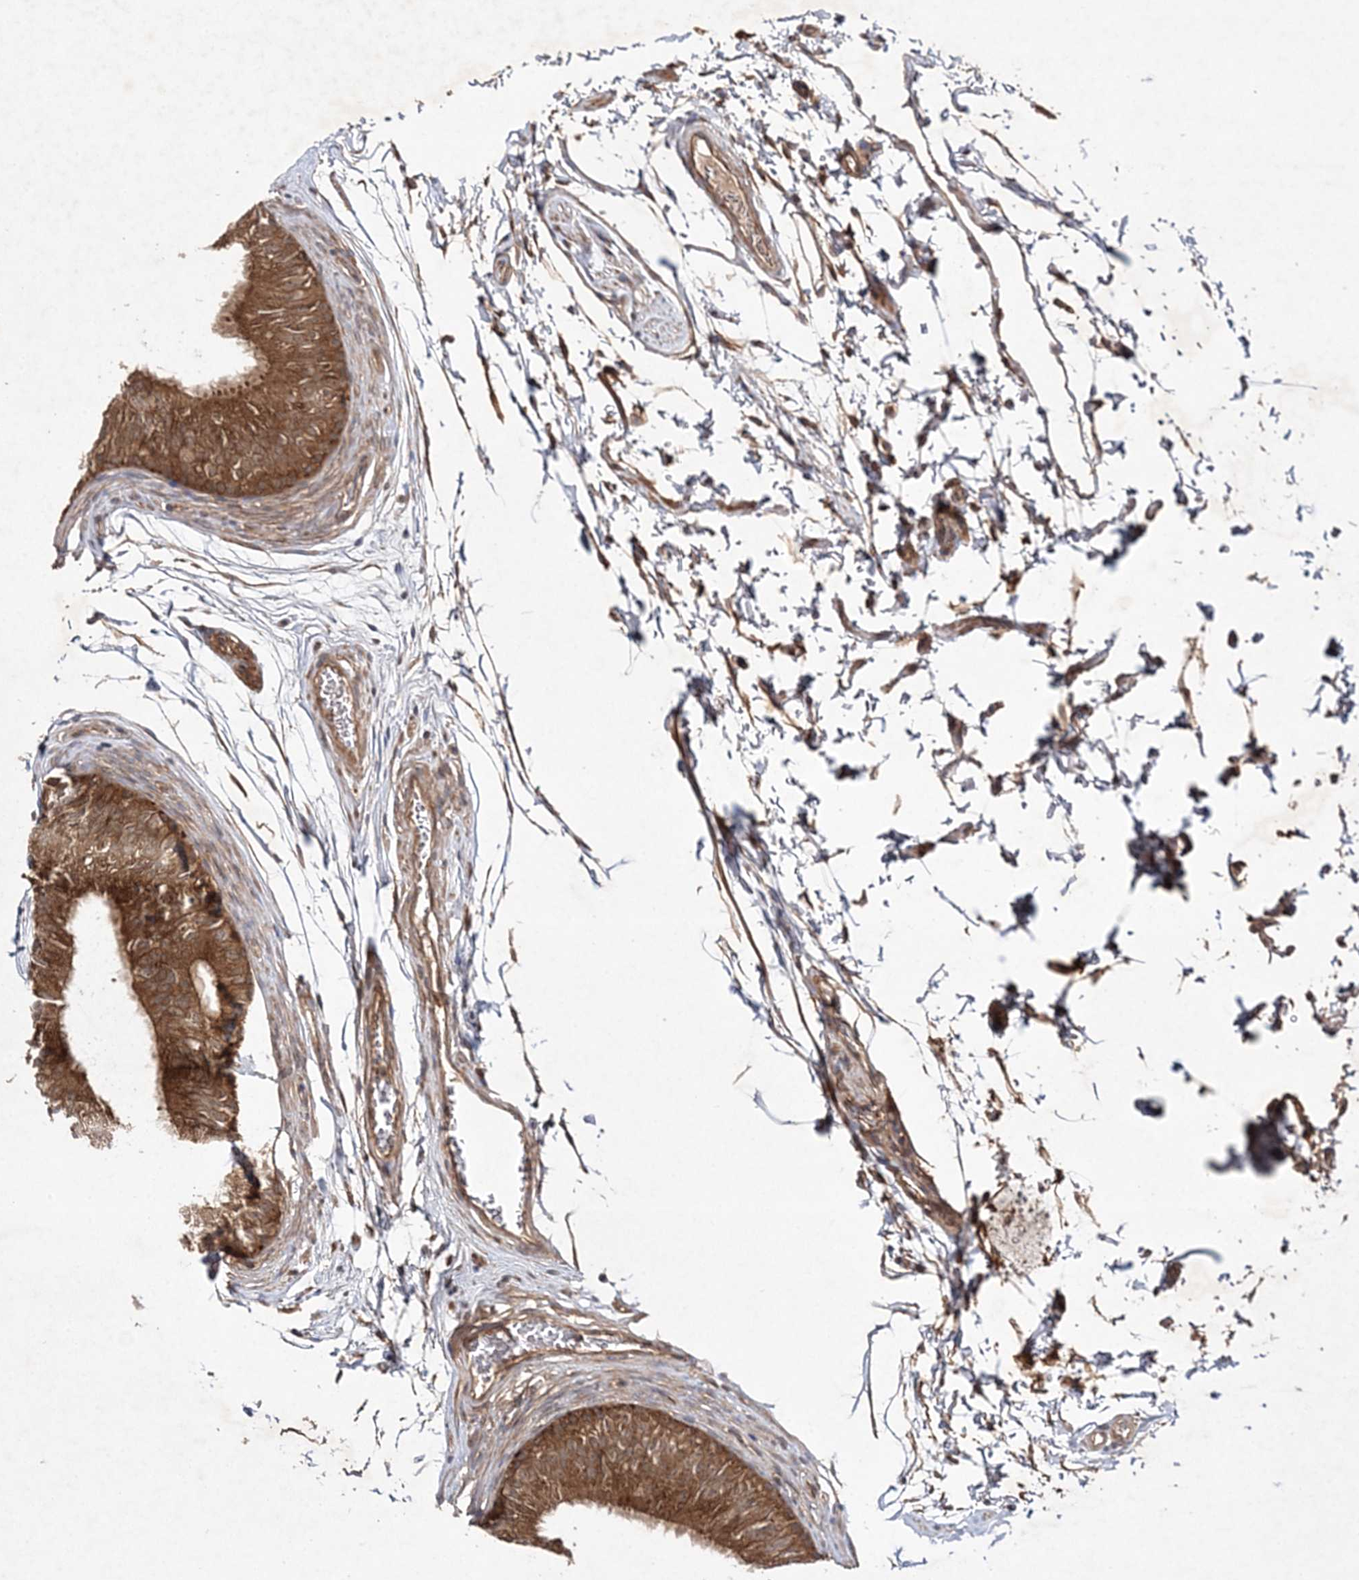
{"staining": {"intensity": "strong", "quantity": ">75%", "location": "cytoplasmic/membranous"}, "tissue": "epididymis", "cell_type": "Glandular cells", "image_type": "normal", "snomed": [{"axis": "morphology", "description": "Normal tissue, NOS"}, {"axis": "topography", "description": "Epididymis"}], "caption": "The photomicrograph shows immunohistochemical staining of unremarkable epididymis. There is strong cytoplasmic/membranous positivity is present in about >75% of glandular cells.", "gene": "TMEM9B", "patient": {"sex": "male", "age": 36}}